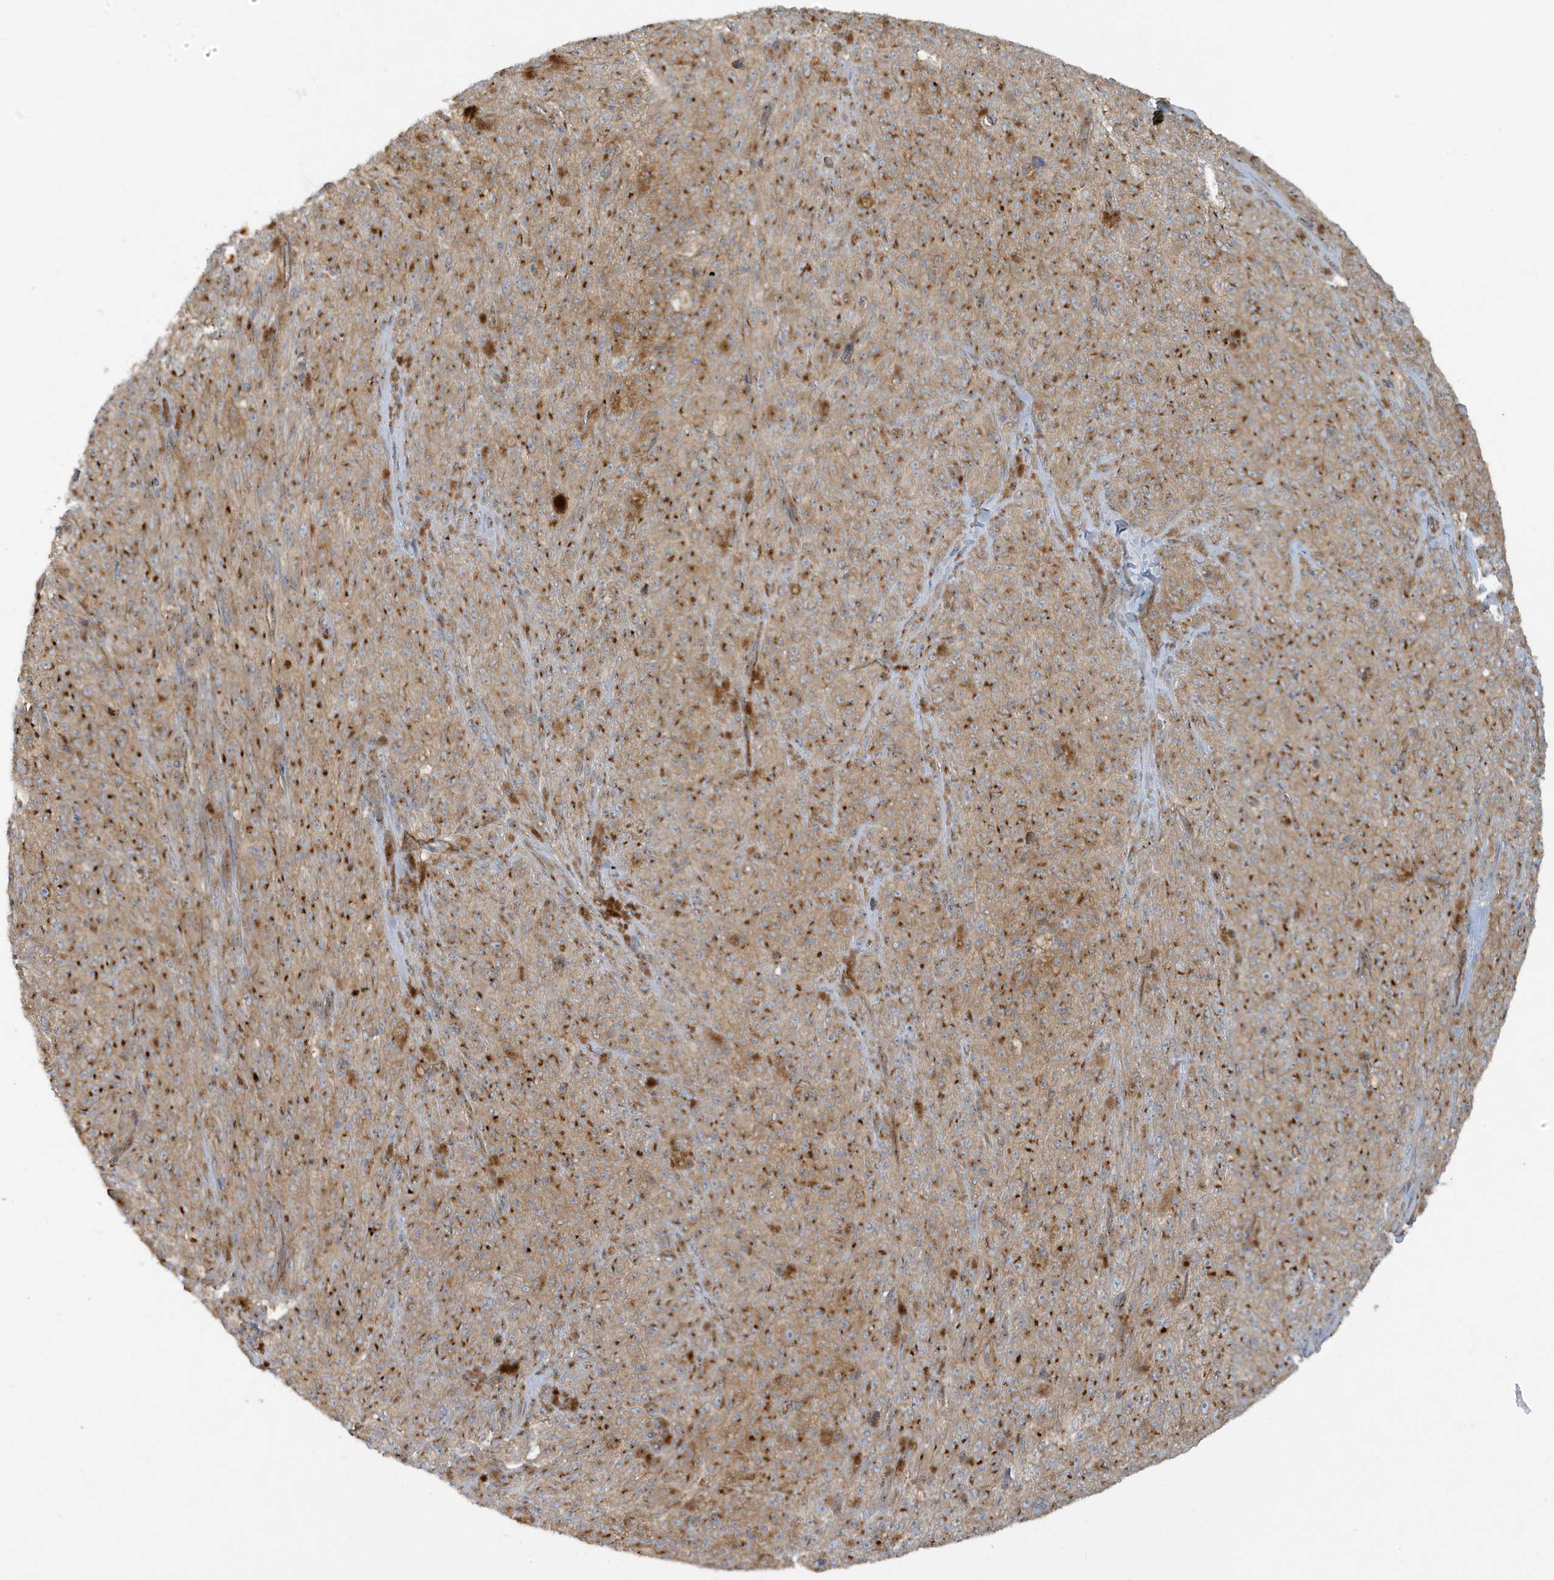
{"staining": {"intensity": "moderate", "quantity": ">75%", "location": "cytoplasmic/membranous"}, "tissue": "melanoma", "cell_type": "Tumor cells", "image_type": "cancer", "snomed": [{"axis": "morphology", "description": "Malignant melanoma, NOS"}, {"axis": "topography", "description": "Skin"}], "caption": "Immunohistochemical staining of human melanoma demonstrates medium levels of moderate cytoplasmic/membranous protein staining in about >75% of tumor cells.", "gene": "ATP23", "patient": {"sex": "female", "age": 82}}